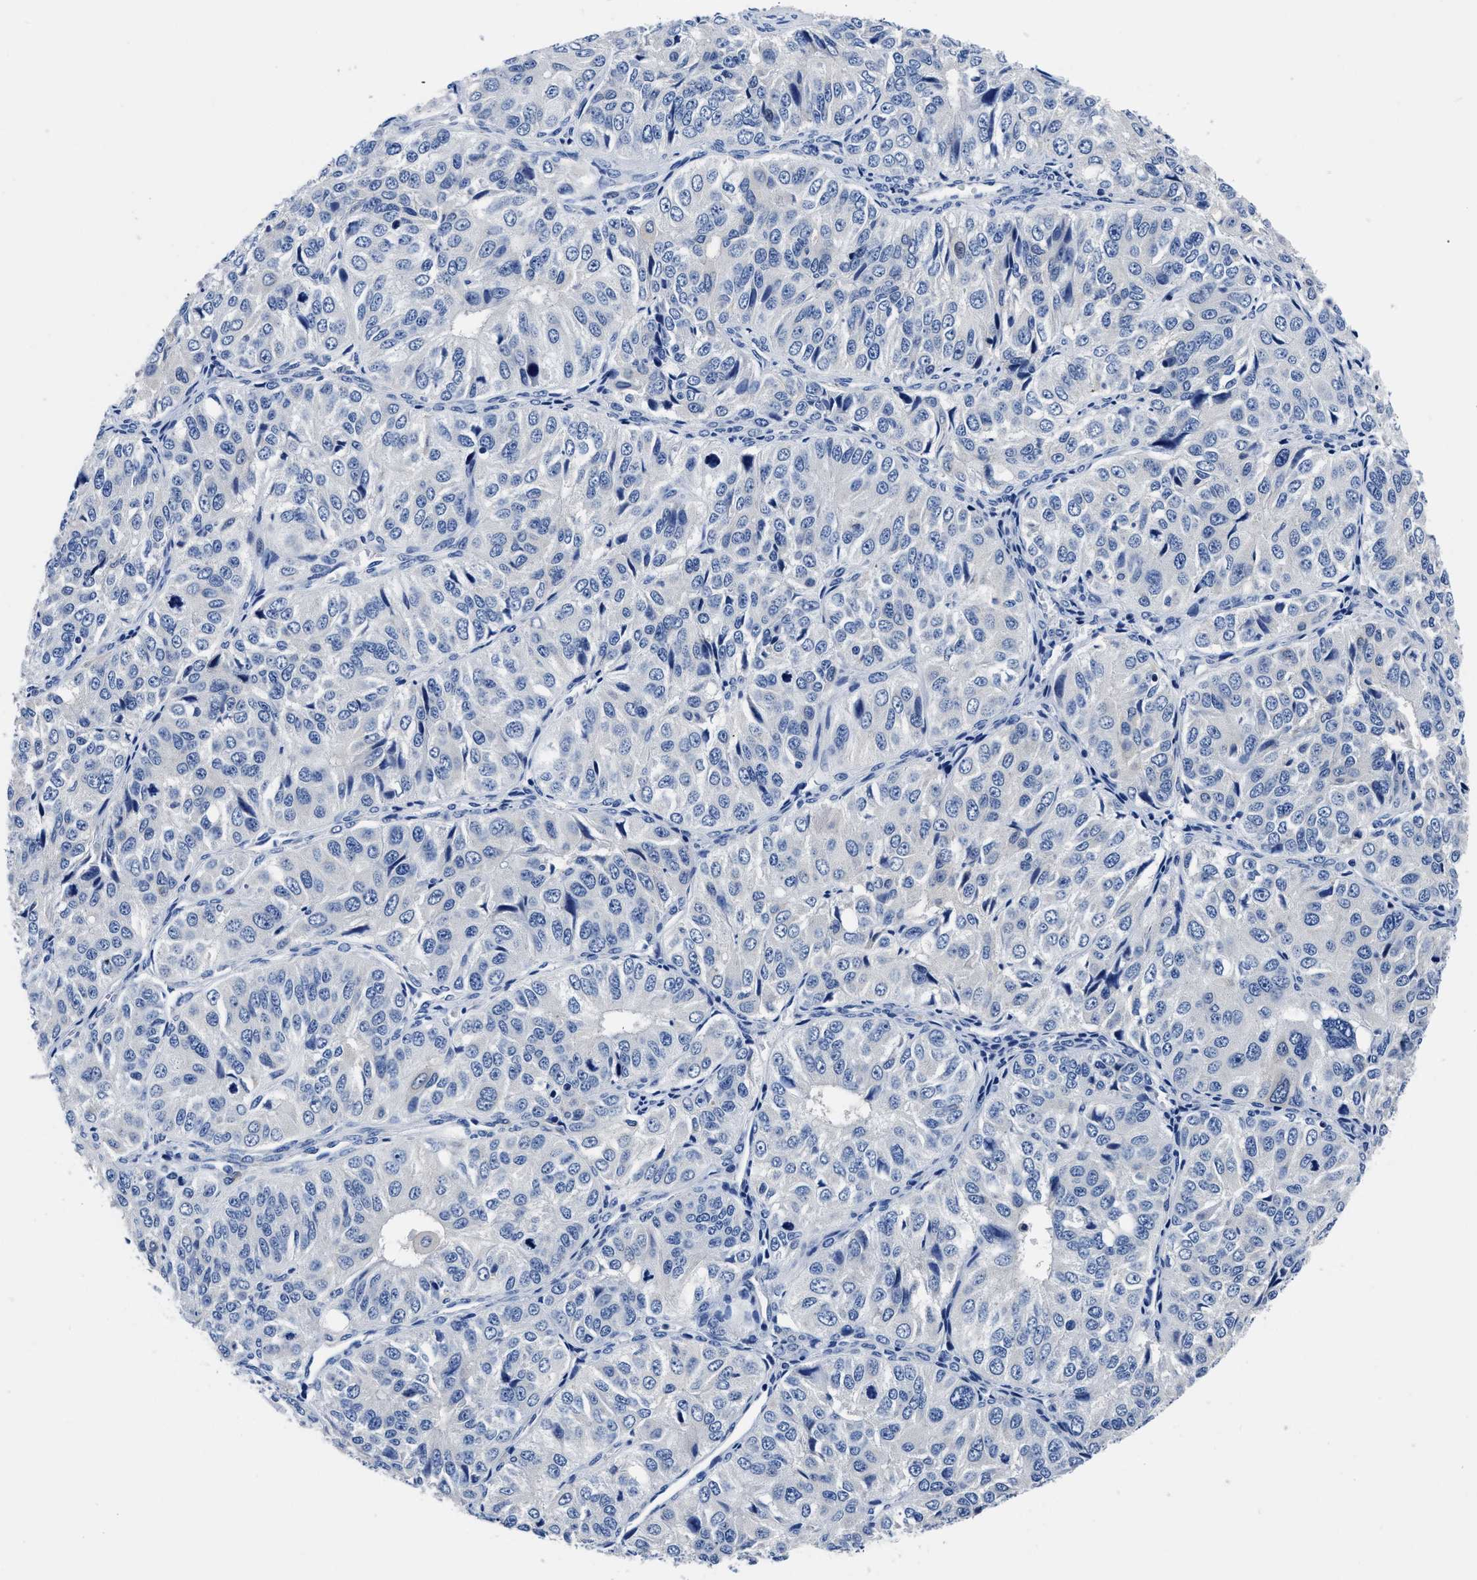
{"staining": {"intensity": "negative", "quantity": "none", "location": "none"}, "tissue": "ovarian cancer", "cell_type": "Tumor cells", "image_type": "cancer", "snomed": [{"axis": "morphology", "description": "Carcinoma, endometroid"}, {"axis": "topography", "description": "Ovary"}], "caption": "This is an IHC image of ovarian cancer (endometroid carcinoma). There is no positivity in tumor cells.", "gene": "SLC35F1", "patient": {"sex": "female", "age": 51}}